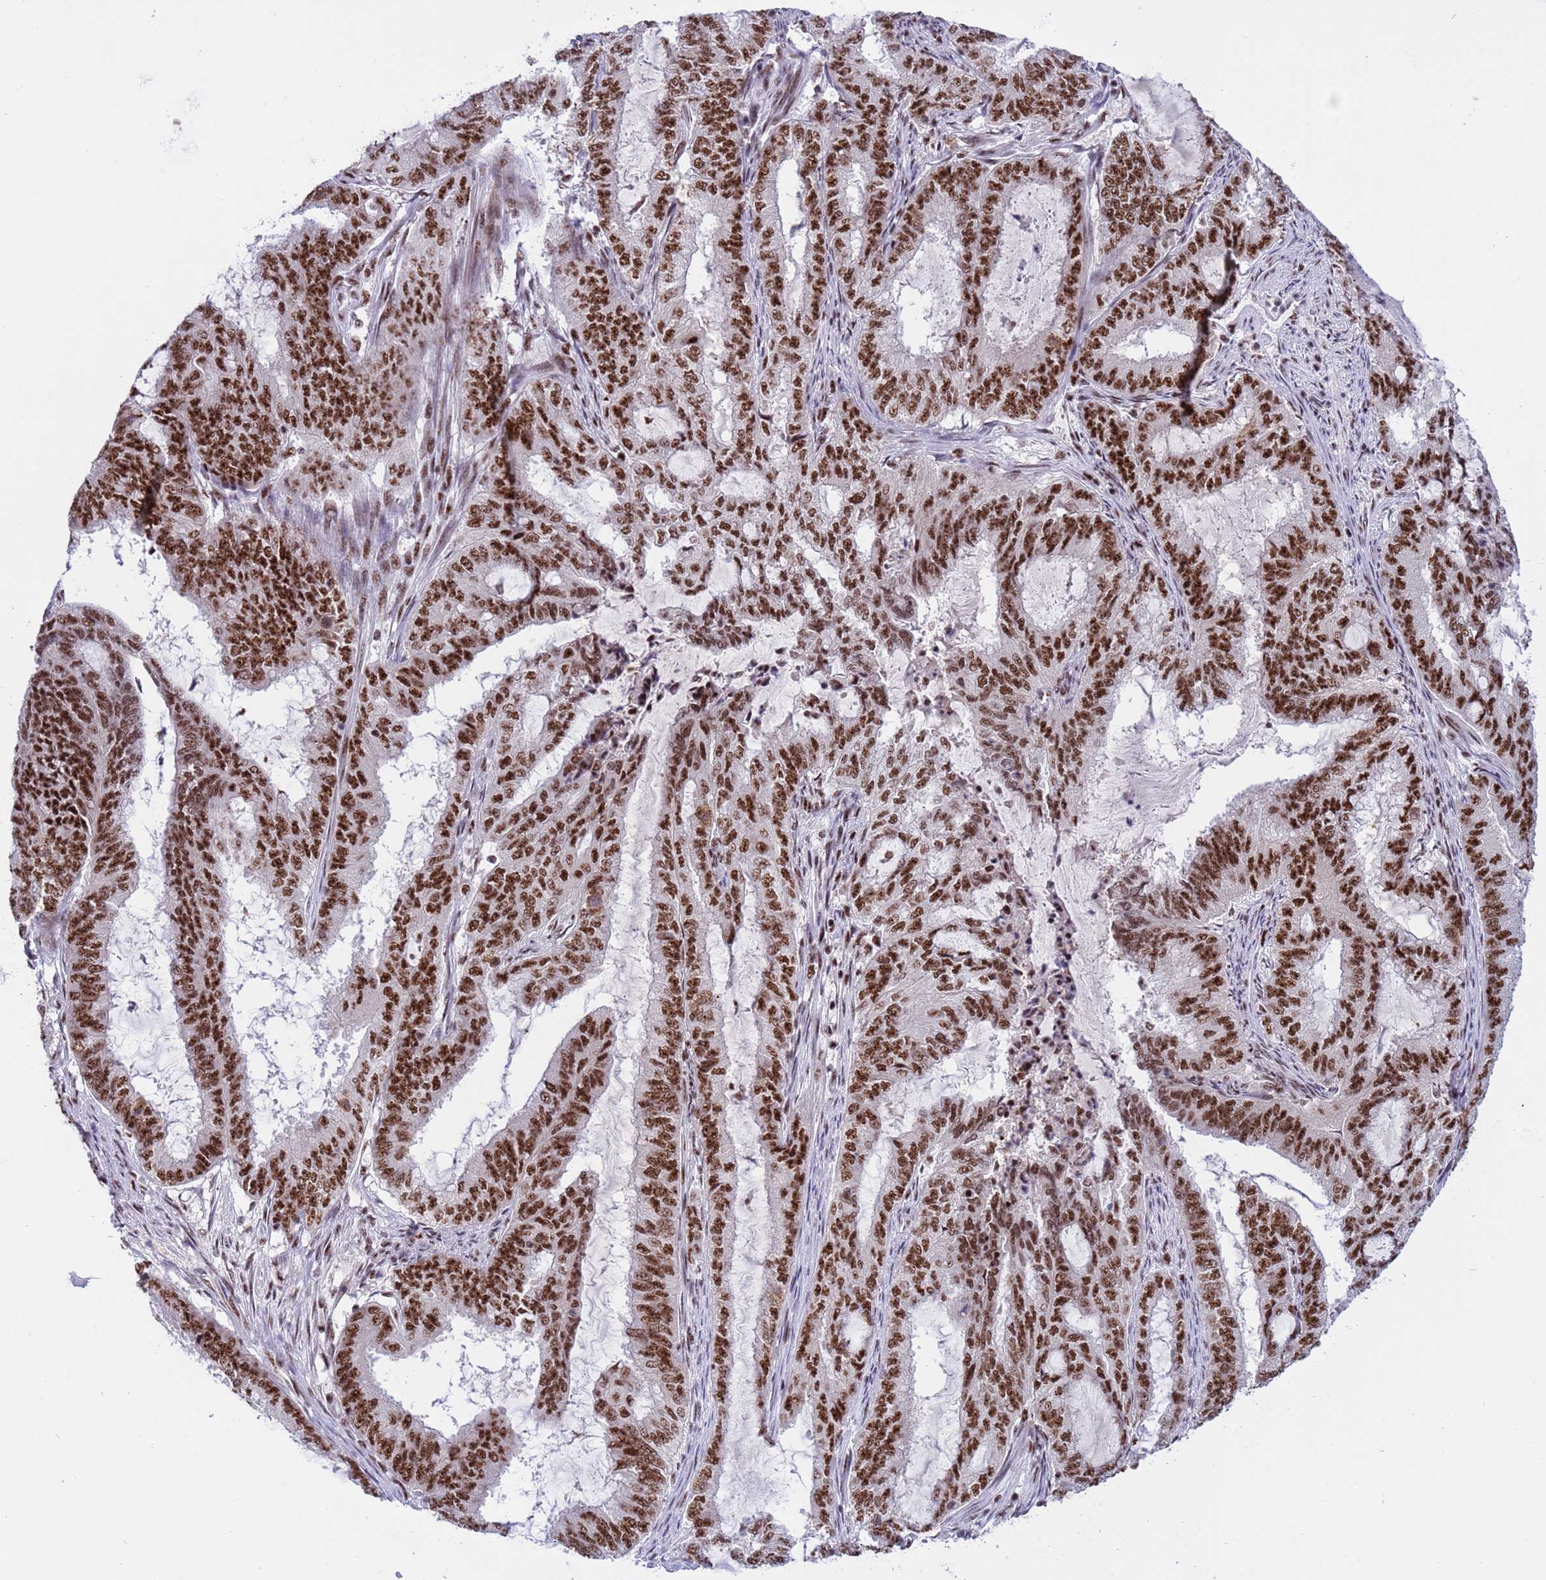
{"staining": {"intensity": "strong", "quantity": ">75%", "location": "nuclear"}, "tissue": "endometrial cancer", "cell_type": "Tumor cells", "image_type": "cancer", "snomed": [{"axis": "morphology", "description": "Adenocarcinoma, NOS"}, {"axis": "topography", "description": "Endometrium"}], "caption": "High-magnification brightfield microscopy of endometrial cancer stained with DAB (3,3'-diaminobenzidine) (brown) and counterstained with hematoxylin (blue). tumor cells exhibit strong nuclear expression is present in about>75% of cells. Using DAB (brown) and hematoxylin (blue) stains, captured at high magnification using brightfield microscopy.", "gene": "THOC2", "patient": {"sex": "female", "age": 51}}